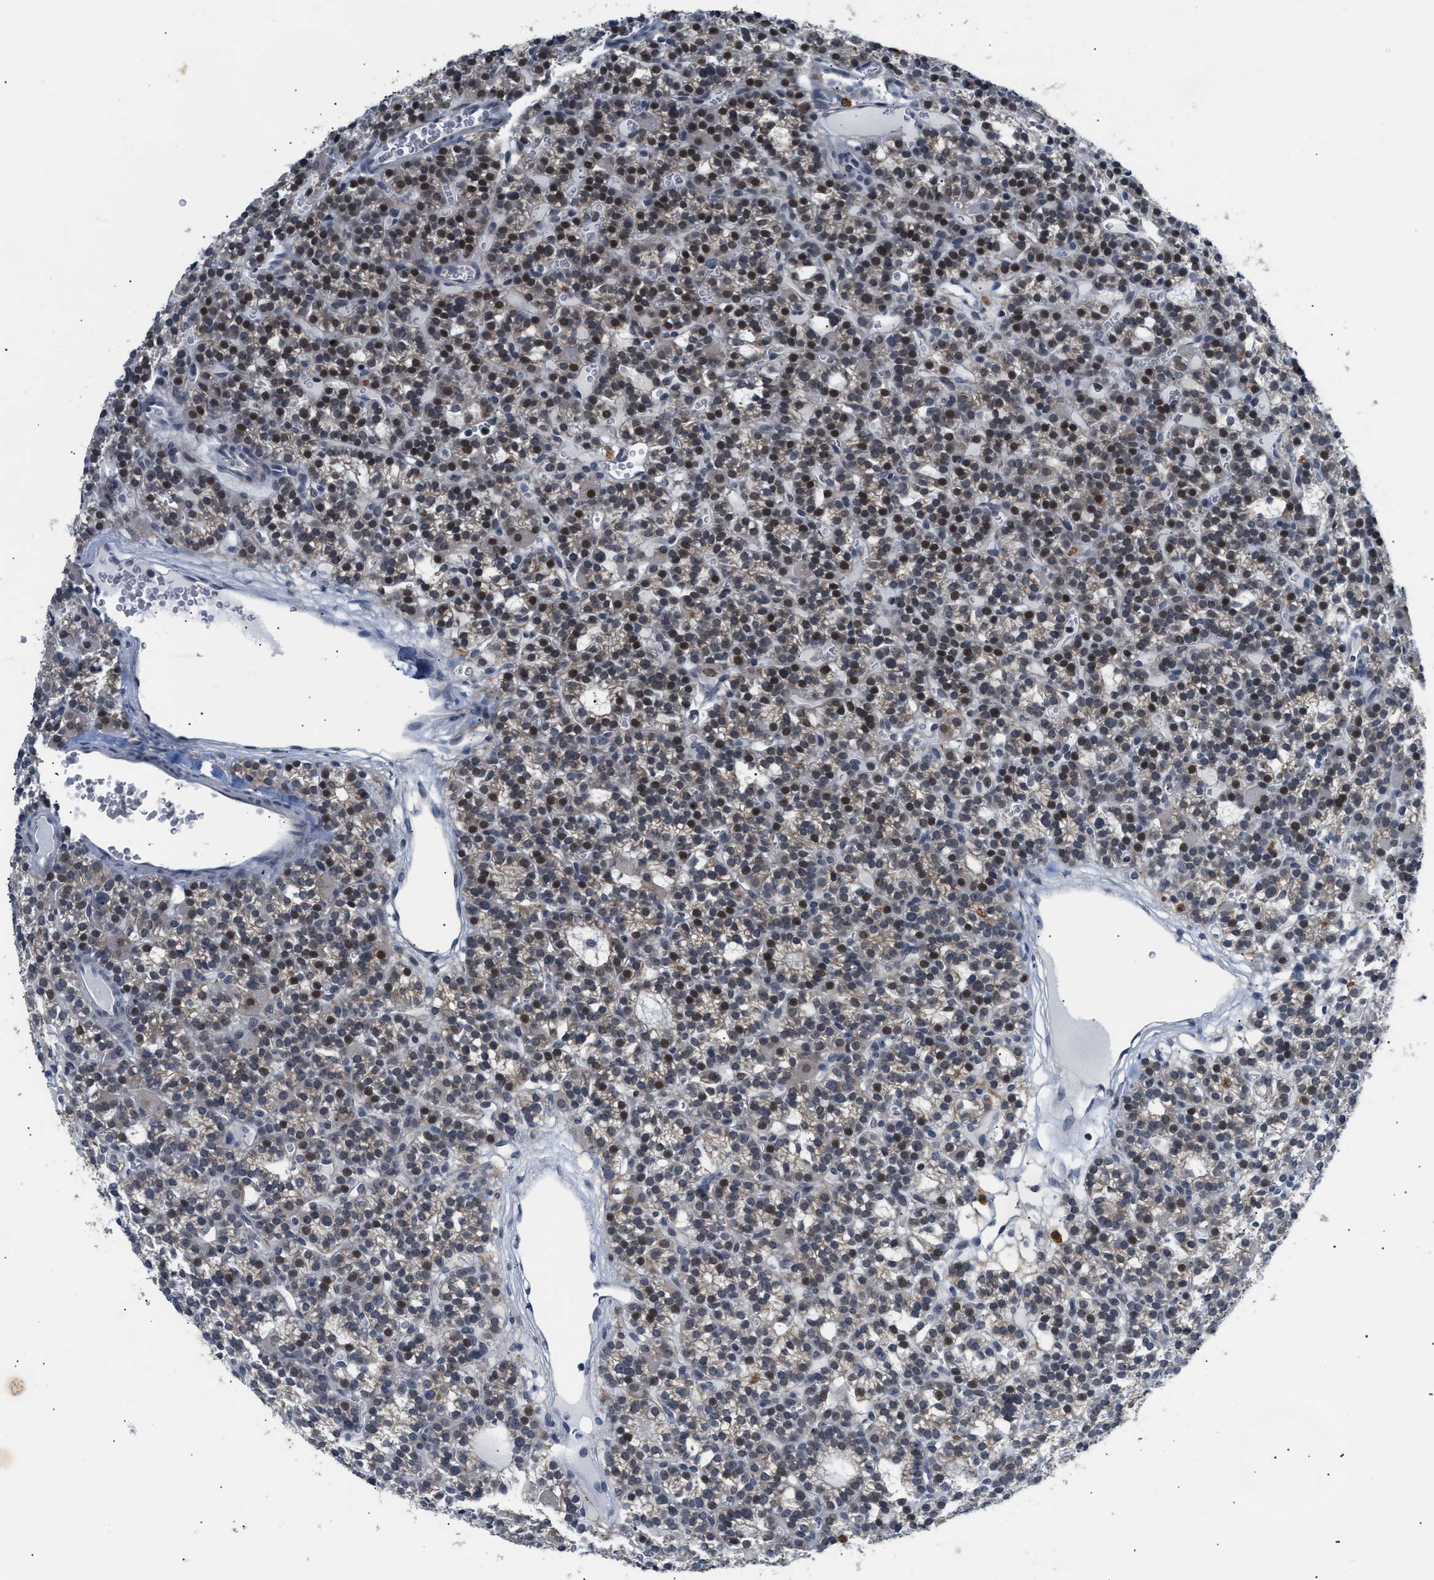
{"staining": {"intensity": "strong", "quantity": "25%-75%", "location": "nuclear"}, "tissue": "parathyroid gland", "cell_type": "Glandular cells", "image_type": "normal", "snomed": [{"axis": "morphology", "description": "Normal tissue, NOS"}, {"axis": "morphology", "description": "Adenoma, NOS"}, {"axis": "topography", "description": "Parathyroid gland"}], "caption": "Parathyroid gland was stained to show a protein in brown. There is high levels of strong nuclear staining in approximately 25%-75% of glandular cells. The staining was performed using DAB (3,3'-diaminobenzidine), with brown indicating positive protein expression. Nuclei are stained blue with hematoxylin.", "gene": "TXNRD3", "patient": {"sex": "female", "age": 58}}